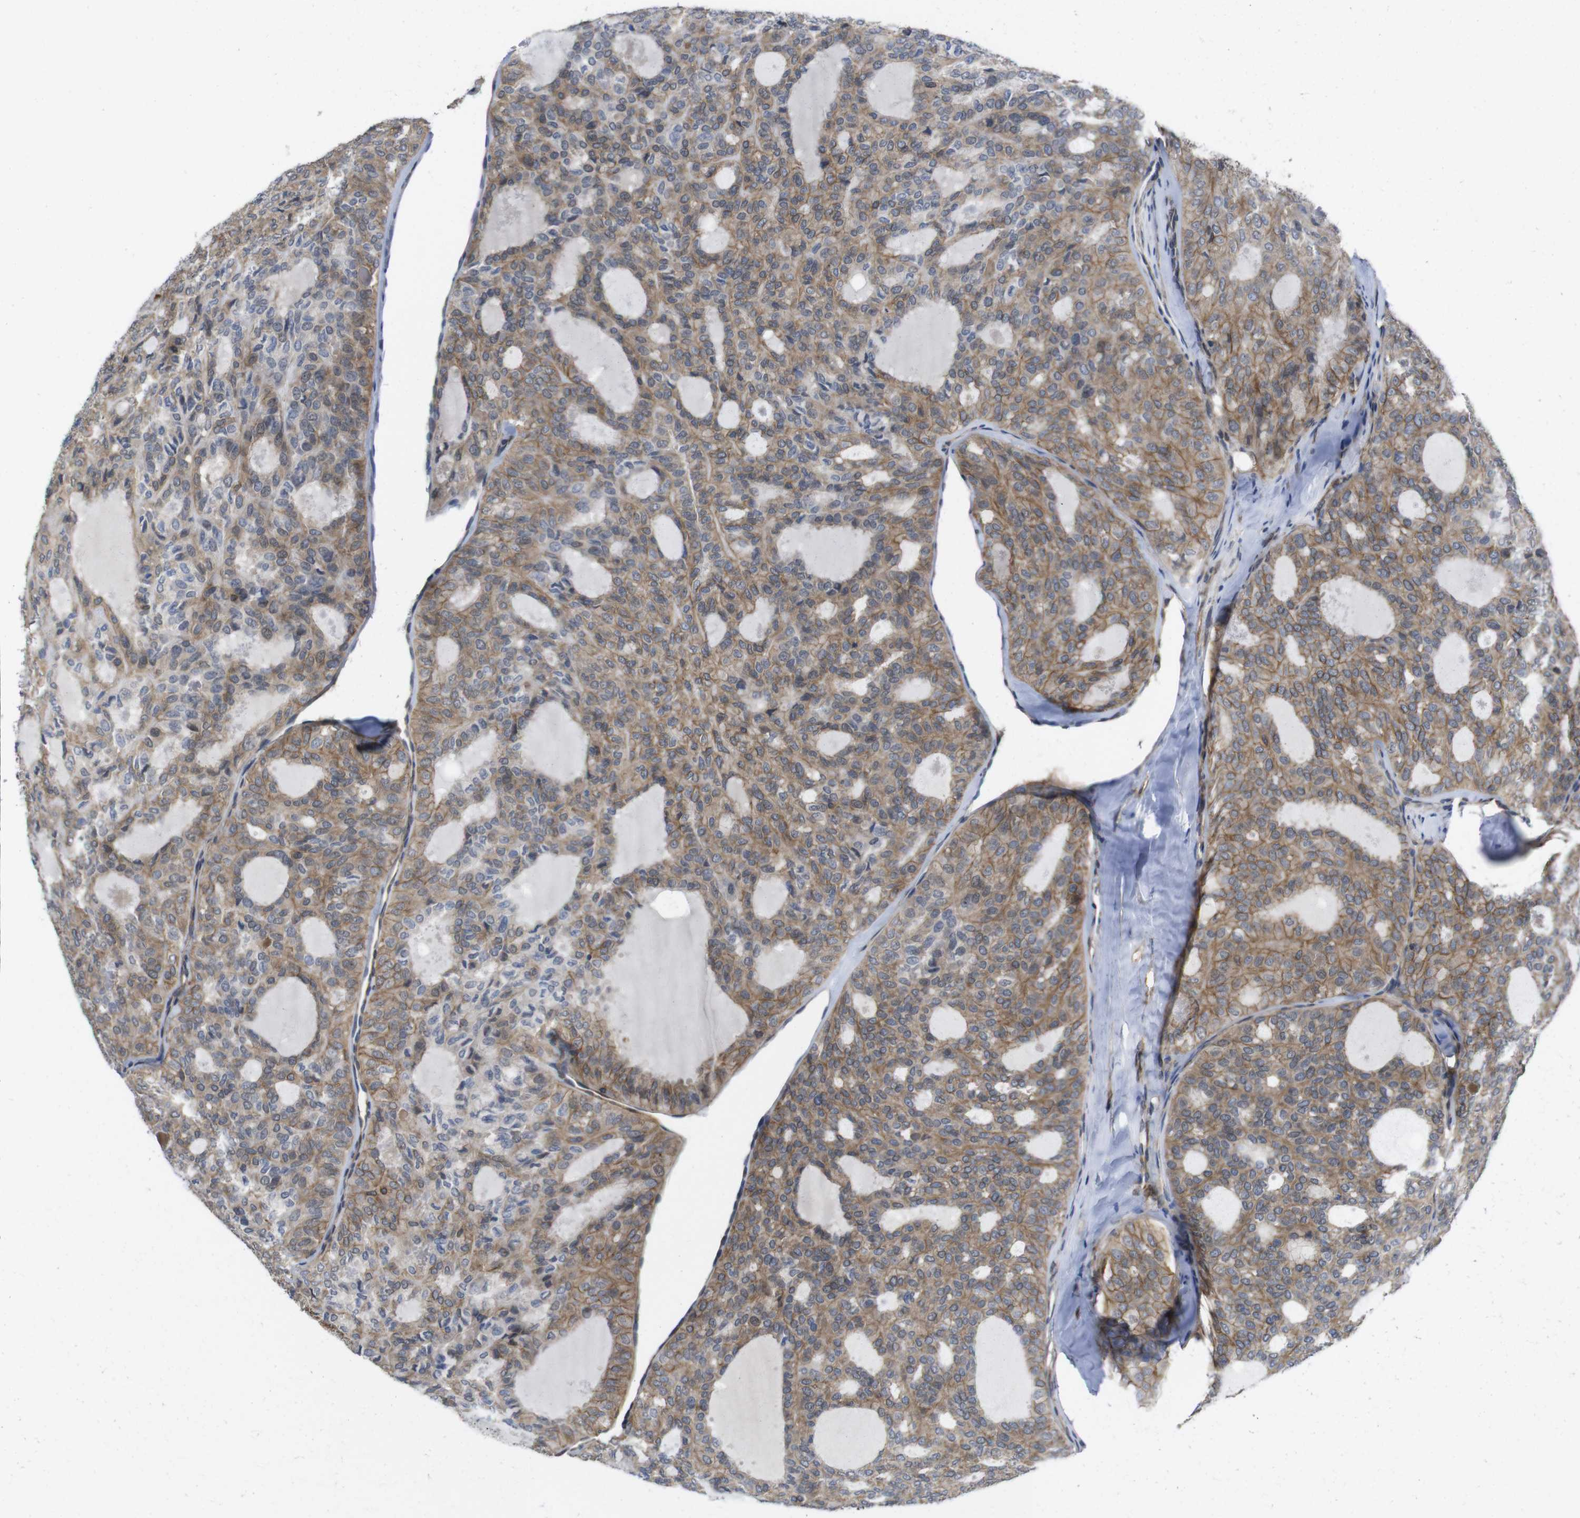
{"staining": {"intensity": "moderate", "quantity": ">75%", "location": "cytoplasmic/membranous"}, "tissue": "thyroid cancer", "cell_type": "Tumor cells", "image_type": "cancer", "snomed": [{"axis": "morphology", "description": "Follicular adenoma carcinoma, NOS"}, {"axis": "topography", "description": "Thyroid gland"}], "caption": "About >75% of tumor cells in human thyroid cancer reveal moderate cytoplasmic/membranous protein positivity as visualized by brown immunohistochemical staining.", "gene": "ZDHHC5", "patient": {"sex": "male", "age": 75}}